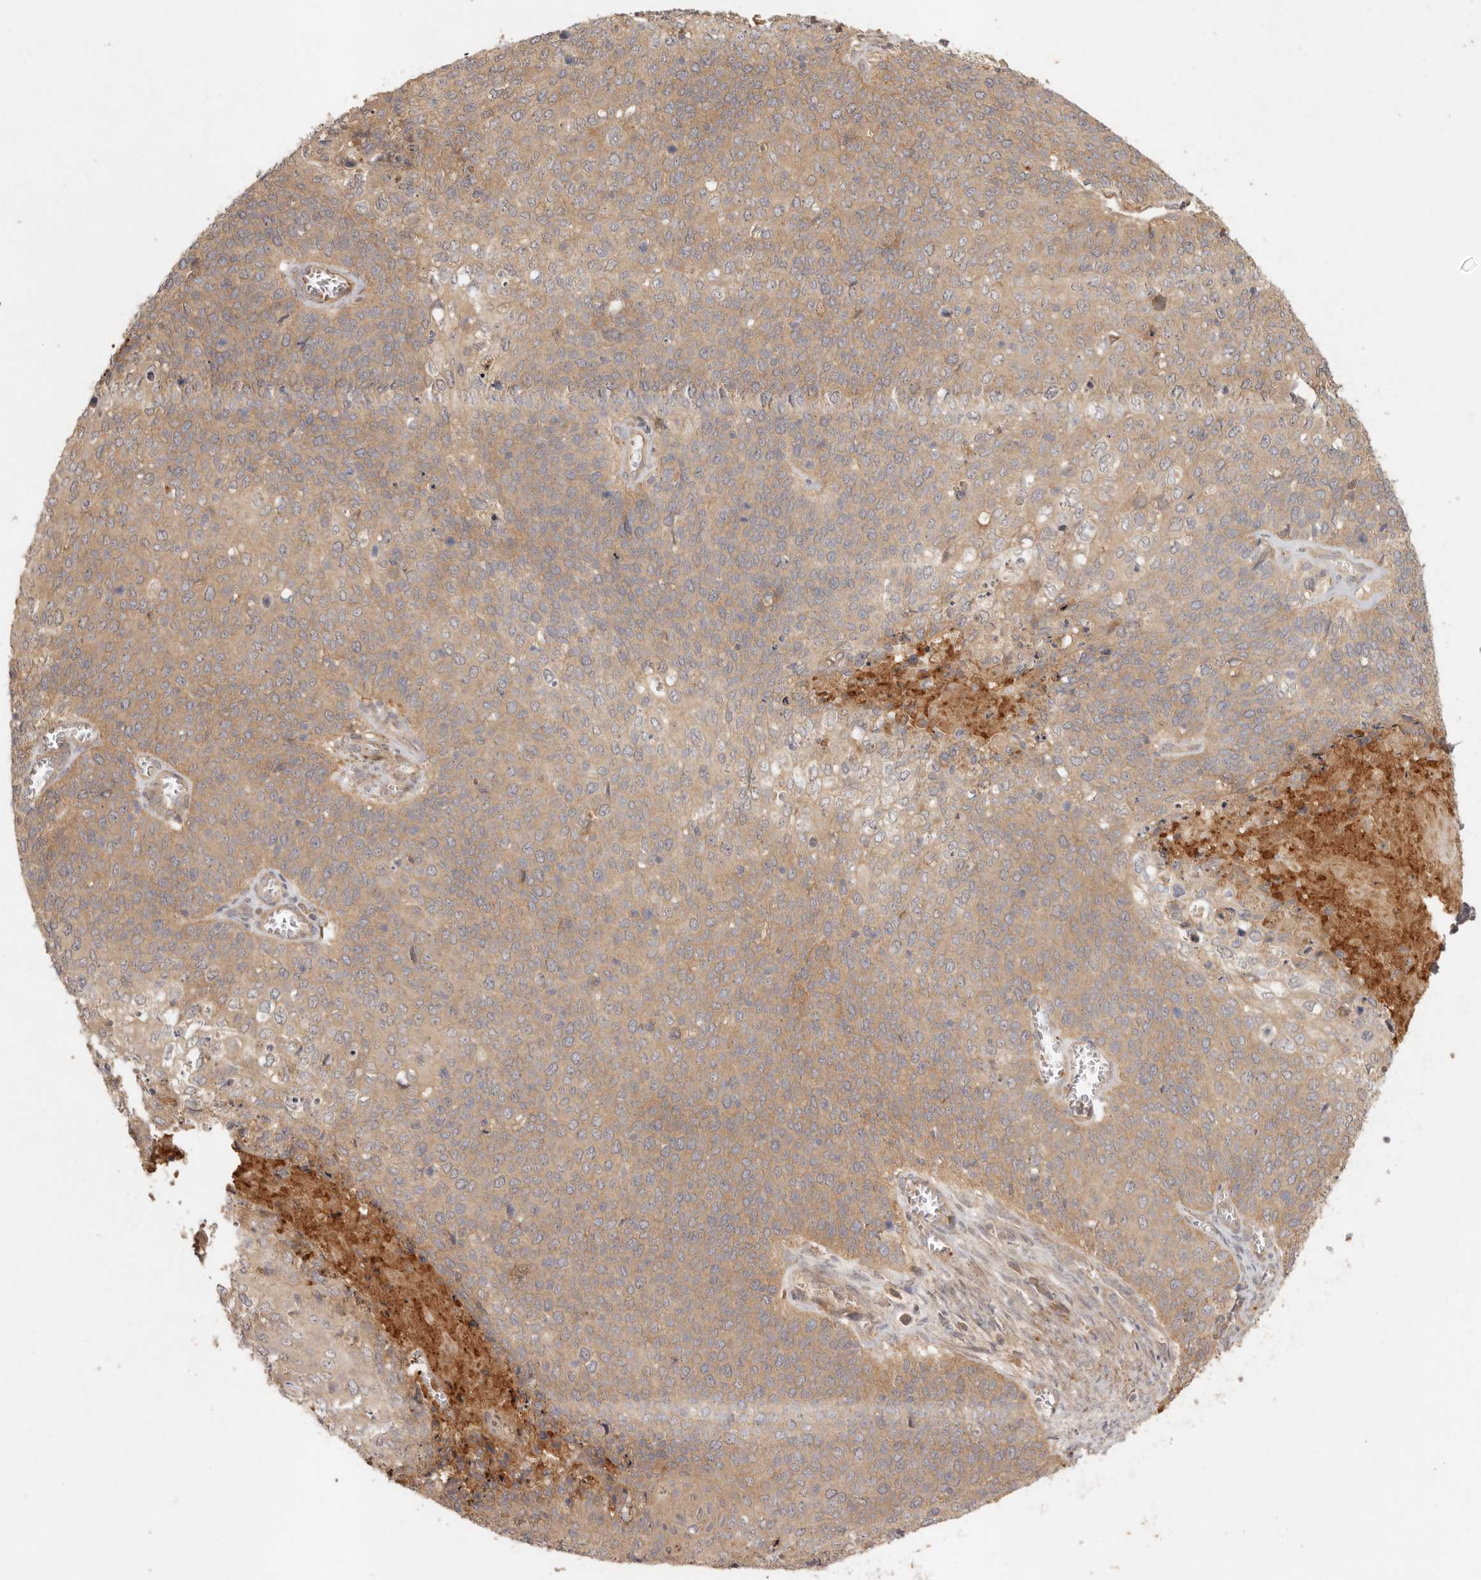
{"staining": {"intensity": "moderate", "quantity": ">75%", "location": "cytoplasmic/membranous"}, "tissue": "cervical cancer", "cell_type": "Tumor cells", "image_type": "cancer", "snomed": [{"axis": "morphology", "description": "Squamous cell carcinoma, NOS"}, {"axis": "topography", "description": "Cervix"}], "caption": "Immunohistochemistry micrograph of cervical cancer (squamous cell carcinoma) stained for a protein (brown), which displays medium levels of moderate cytoplasmic/membranous staining in approximately >75% of tumor cells.", "gene": "VIPR1", "patient": {"sex": "female", "age": 39}}